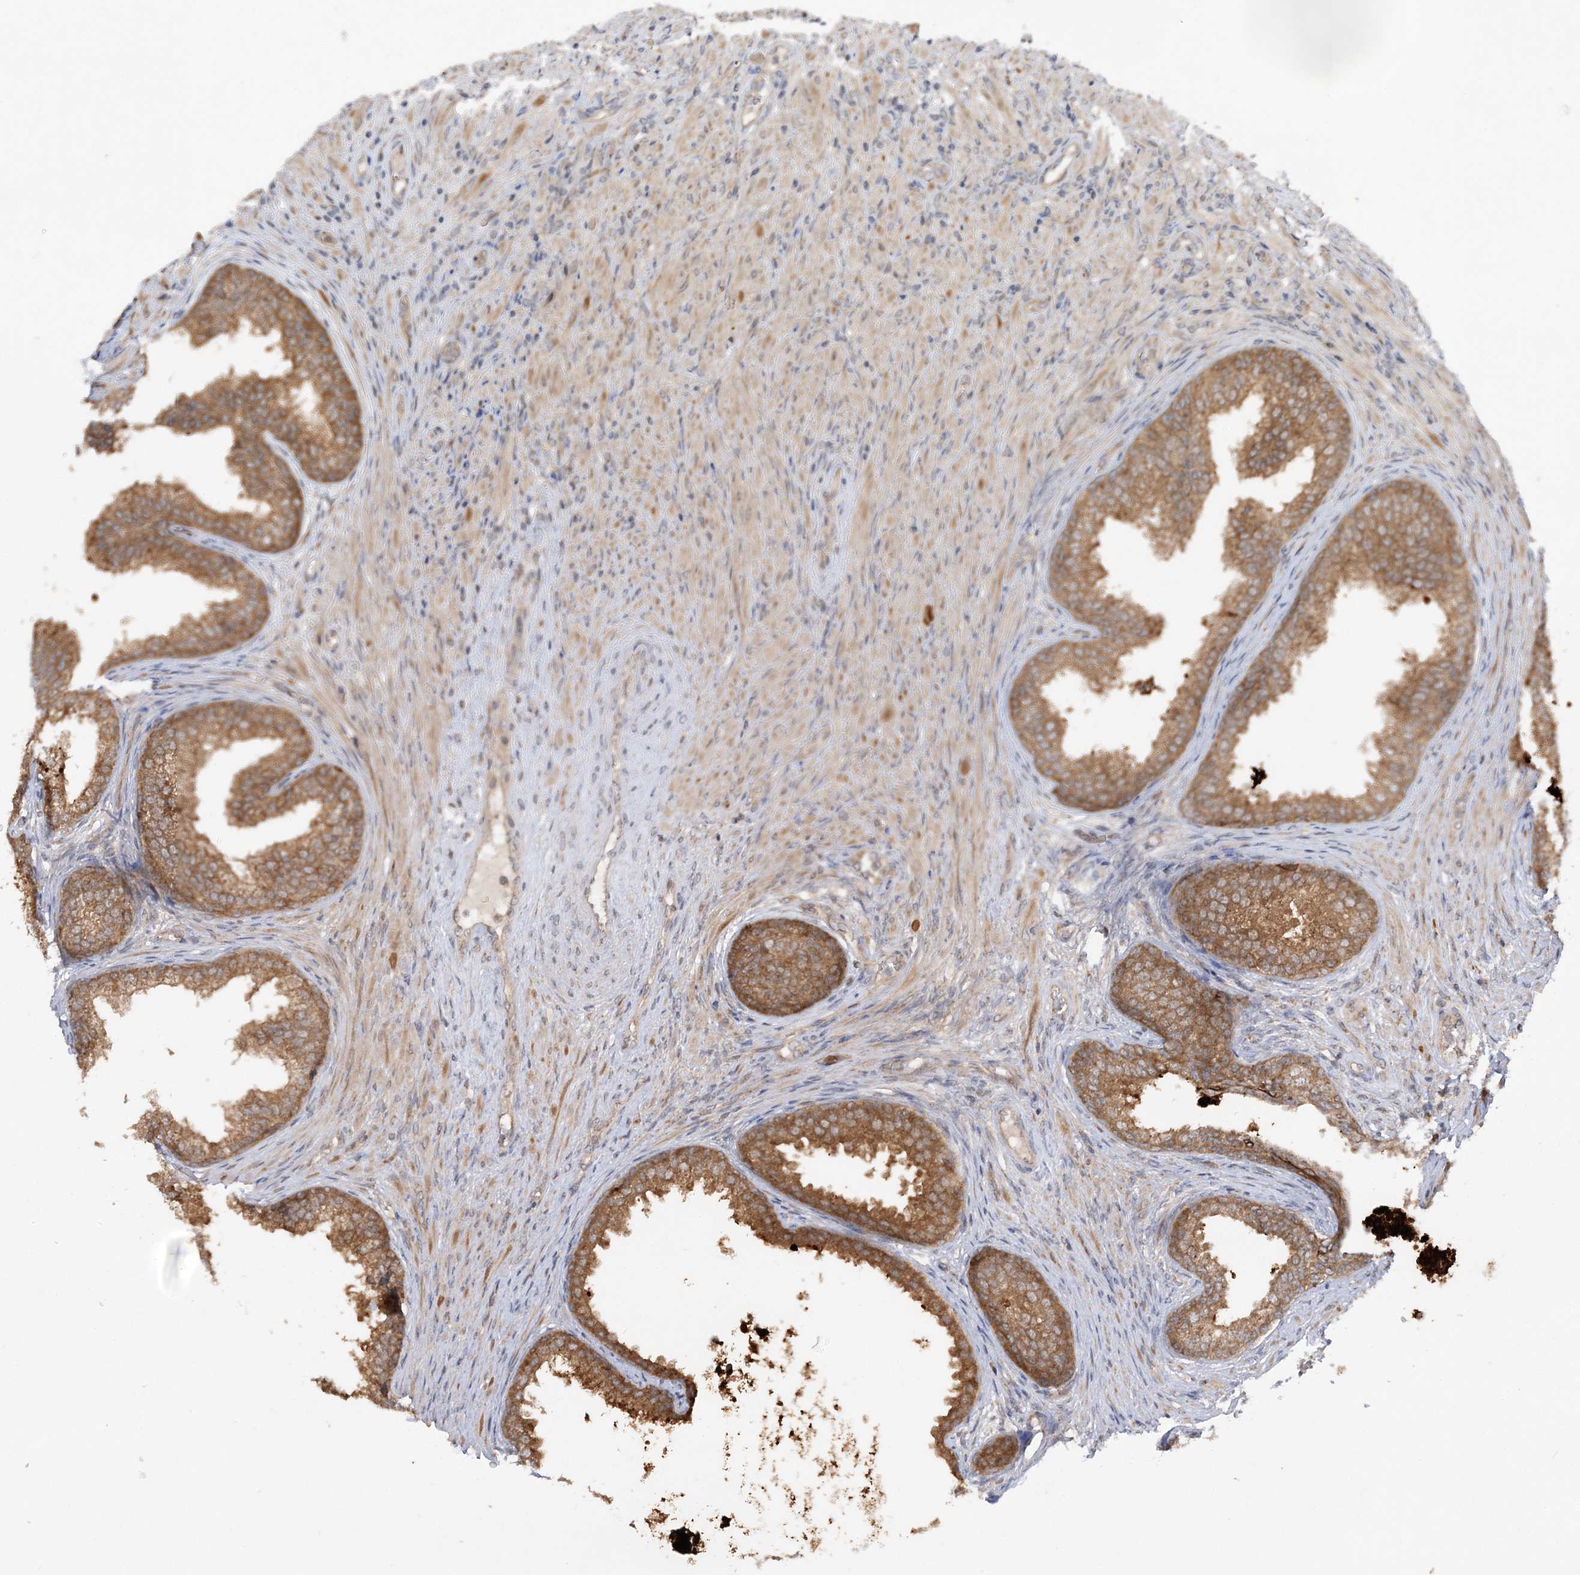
{"staining": {"intensity": "moderate", "quantity": ">75%", "location": "cytoplasmic/membranous"}, "tissue": "prostate", "cell_type": "Glandular cells", "image_type": "normal", "snomed": [{"axis": "morphology", "description": "Normal tissue, NOS"}, {"axis": "topography", "description": "Prostate"}], "caption": "Immunohistochemistry (IHC) of normal prostate demonstrates medium levels of moderate cytoplasmic/membranous positivity in approximately >75% of glandular cells. (Brightfield microscopy of DAB IHC at high magnification).", "gene": "MMADHC", "patient": {"sex": "male", "age": 76}}